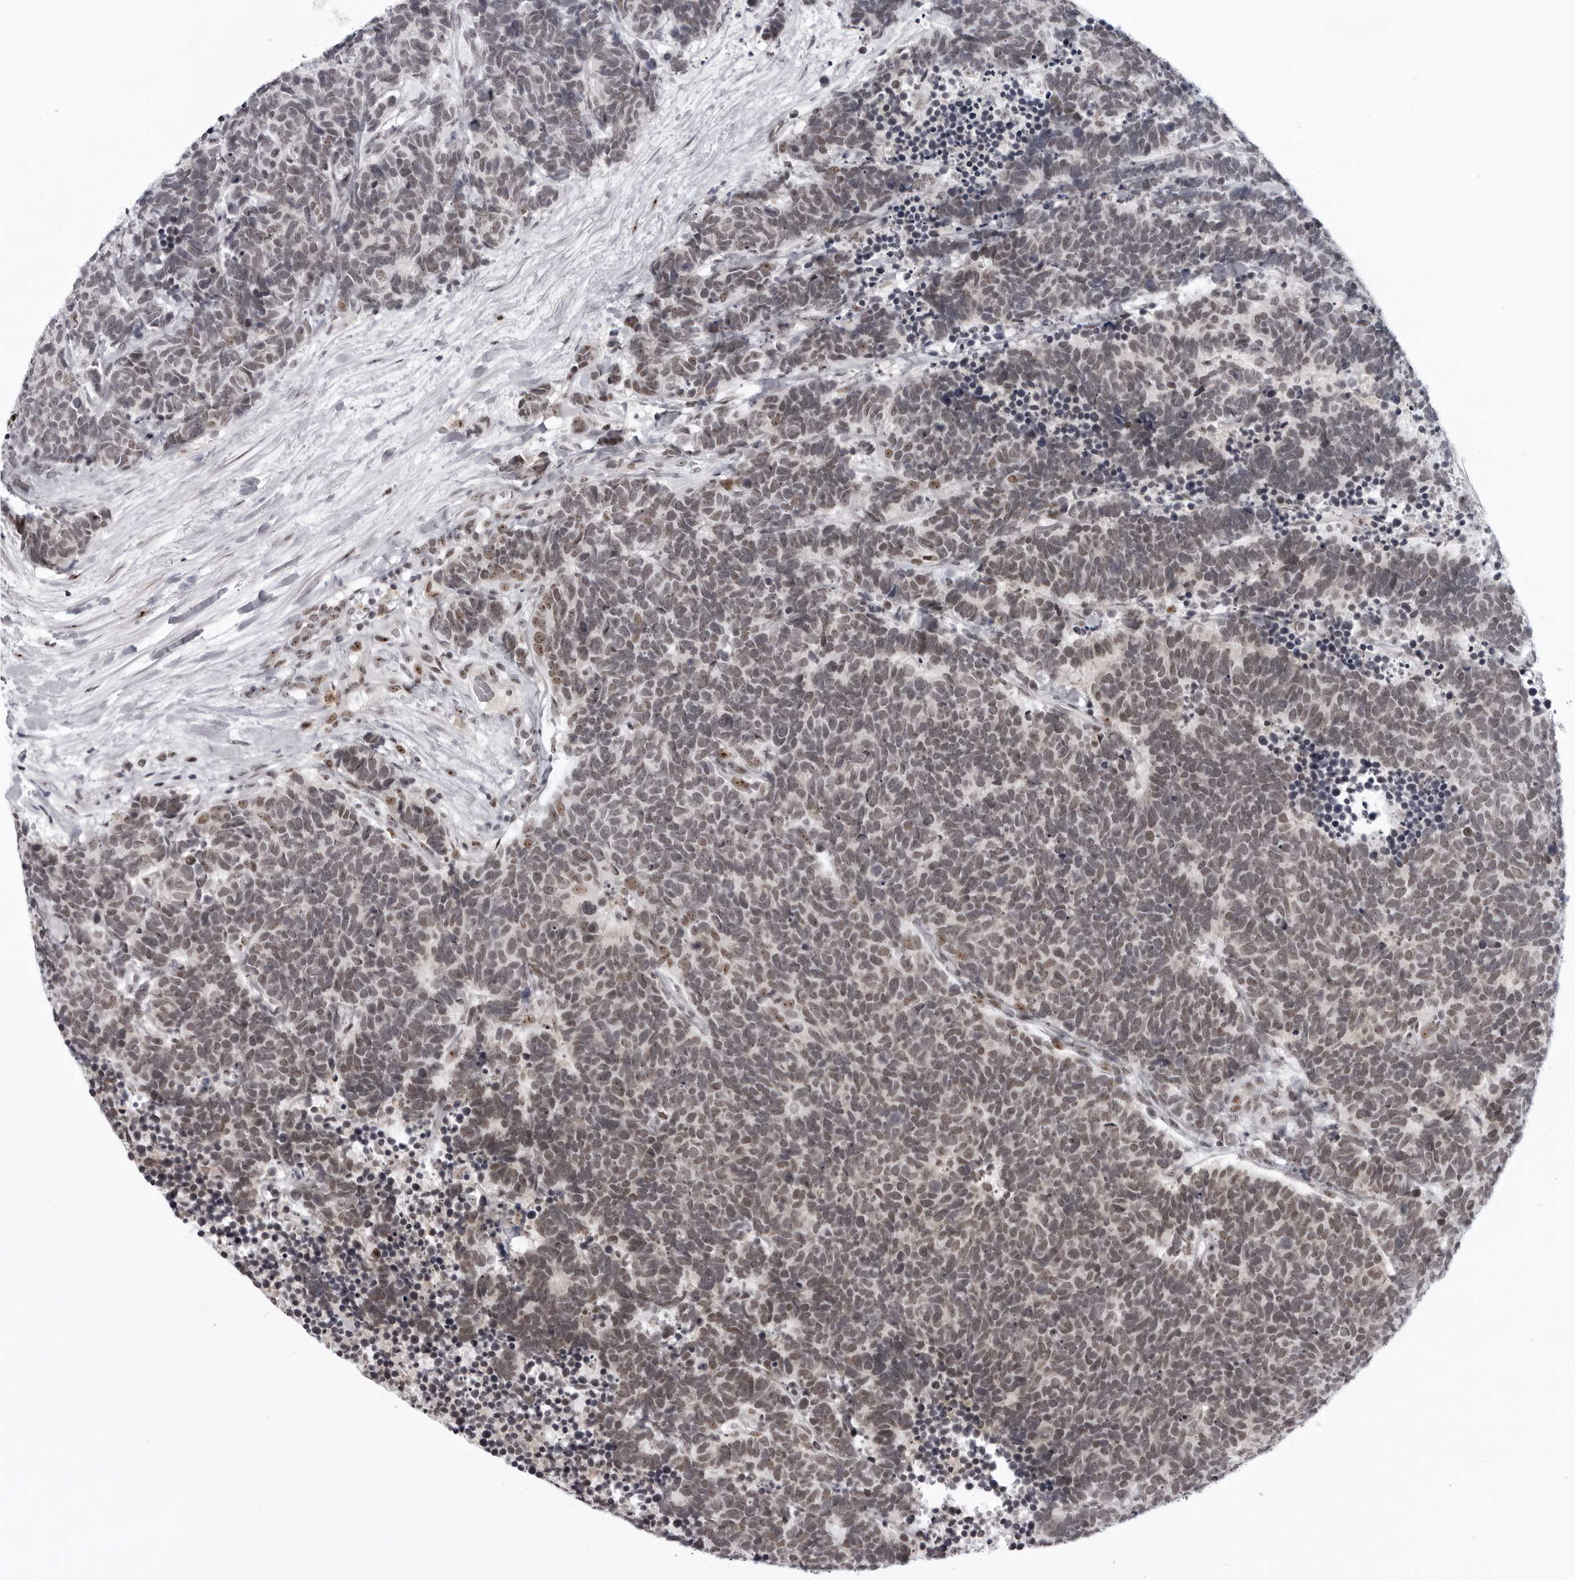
{"staining": {"intensity": "moderate", "quantity": "25%-75%", "location": "nuclear"}, "tissue": "carcinoid", "cell_type": "Tumor cells", "image_type": "cancer", "snomed": [{"axis": "morphology", "description": "Carcinoma, NOS"}, {"axis": "morphology", "description": "Carcinoid, malignant, NOS"}, {"axis": "topography", "description": "Urinary bladder"}], "caption": "A medium amount of moderate nuclear expression is identified in approximately 25%-75% of tumor cells in malignant carcinoid tissue.", "gene": "EXOSC10", "patient": {"sex": "male", "age": 57}}